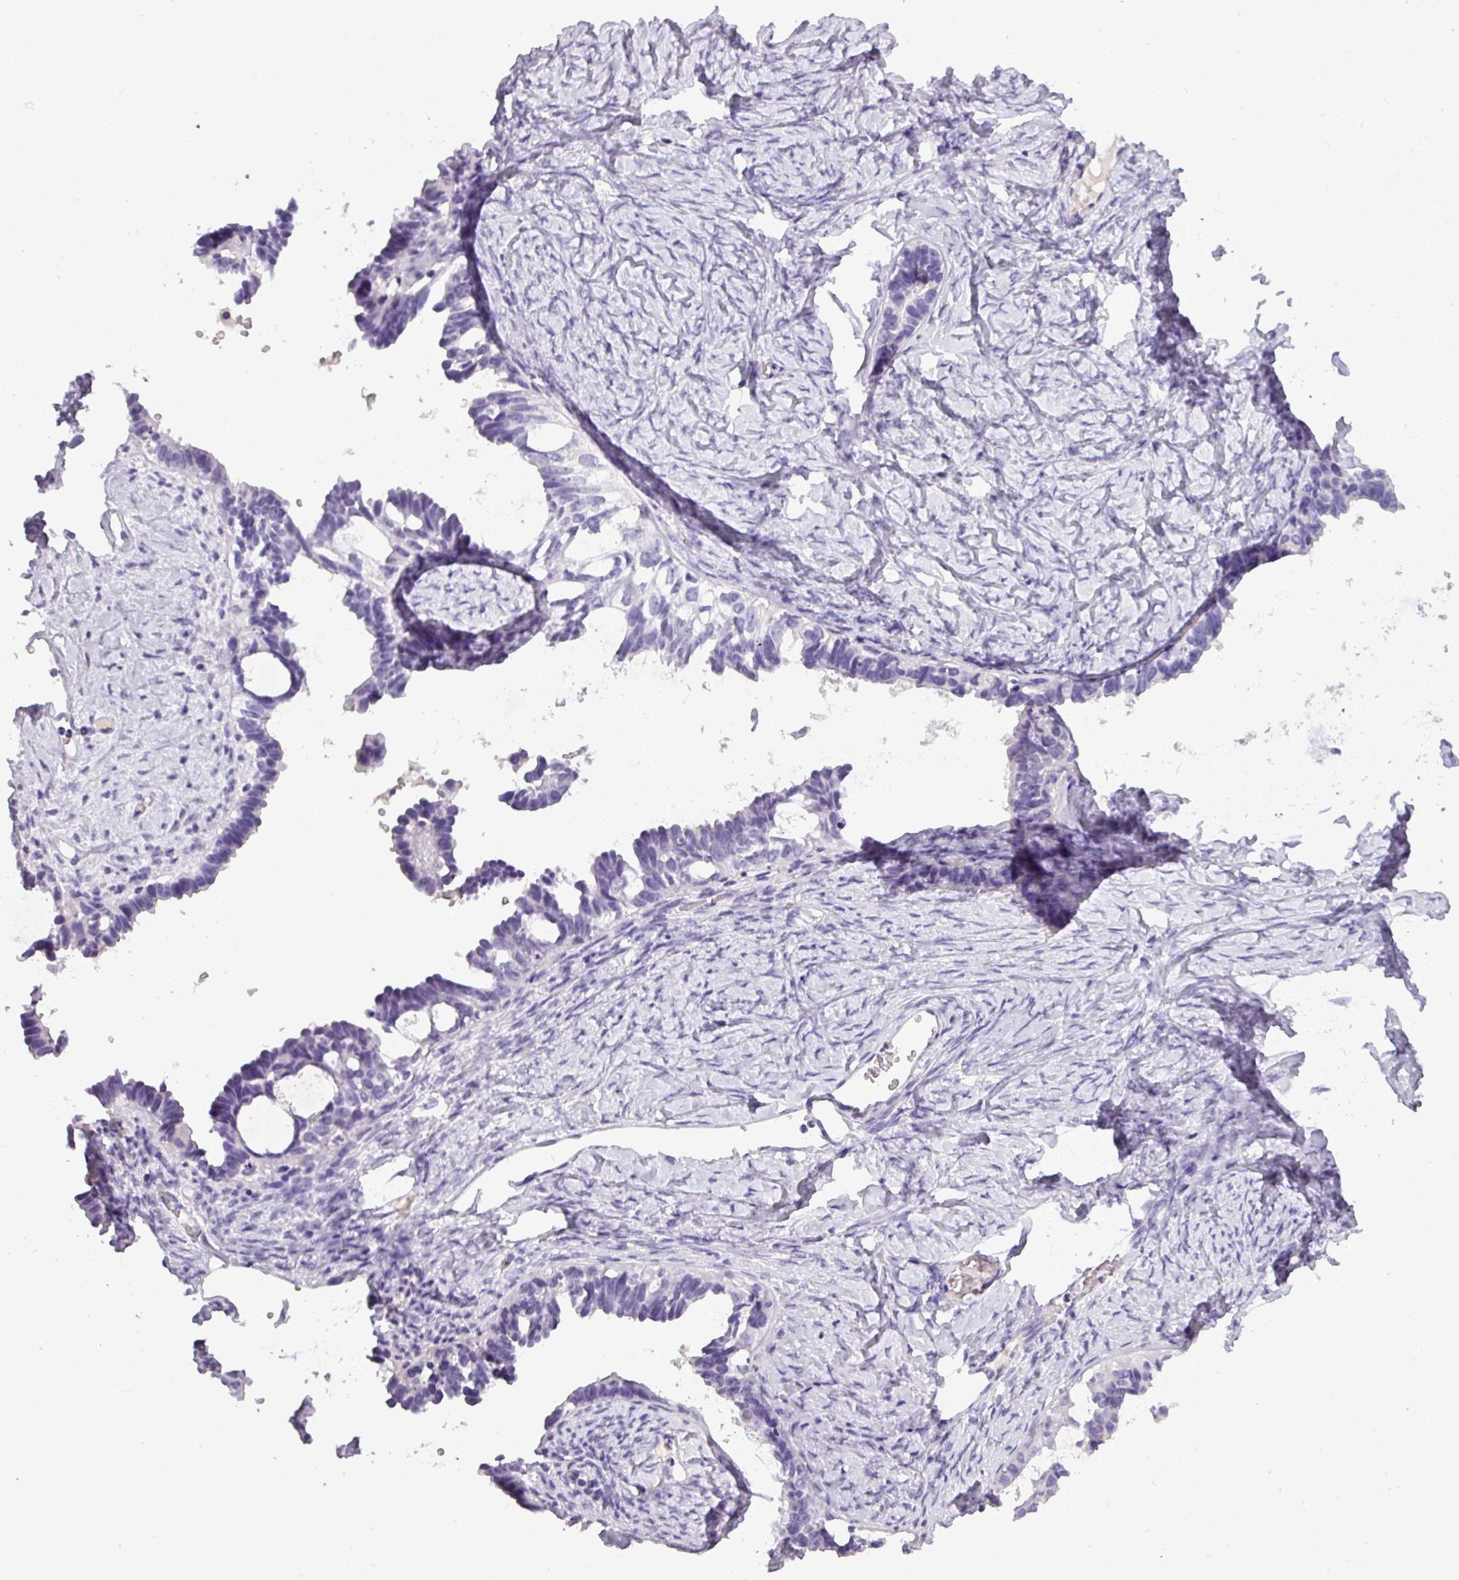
{"staining": {"intensity": "negative", "quantity": "none", "location": "none"}, "tissue": "ovarian cancer", "cell_type": "Tumor cells", "image_type": "cancer", "snomed": [{"axis": "morphology", "description": "Cystadenocarcinoma, serous, NOS"}, {"axis": "topography", "description": "Ovary"}], "caption": "Immunohistochemical staining of human serous cystadenocarcinoma (ovarian) reveals no significant staining in tumor cells. (Brightfield microscopy of DAB IHC at high magnification).", "gene": "TMEM91", "patient": {"sex": "female", "age": 69}}